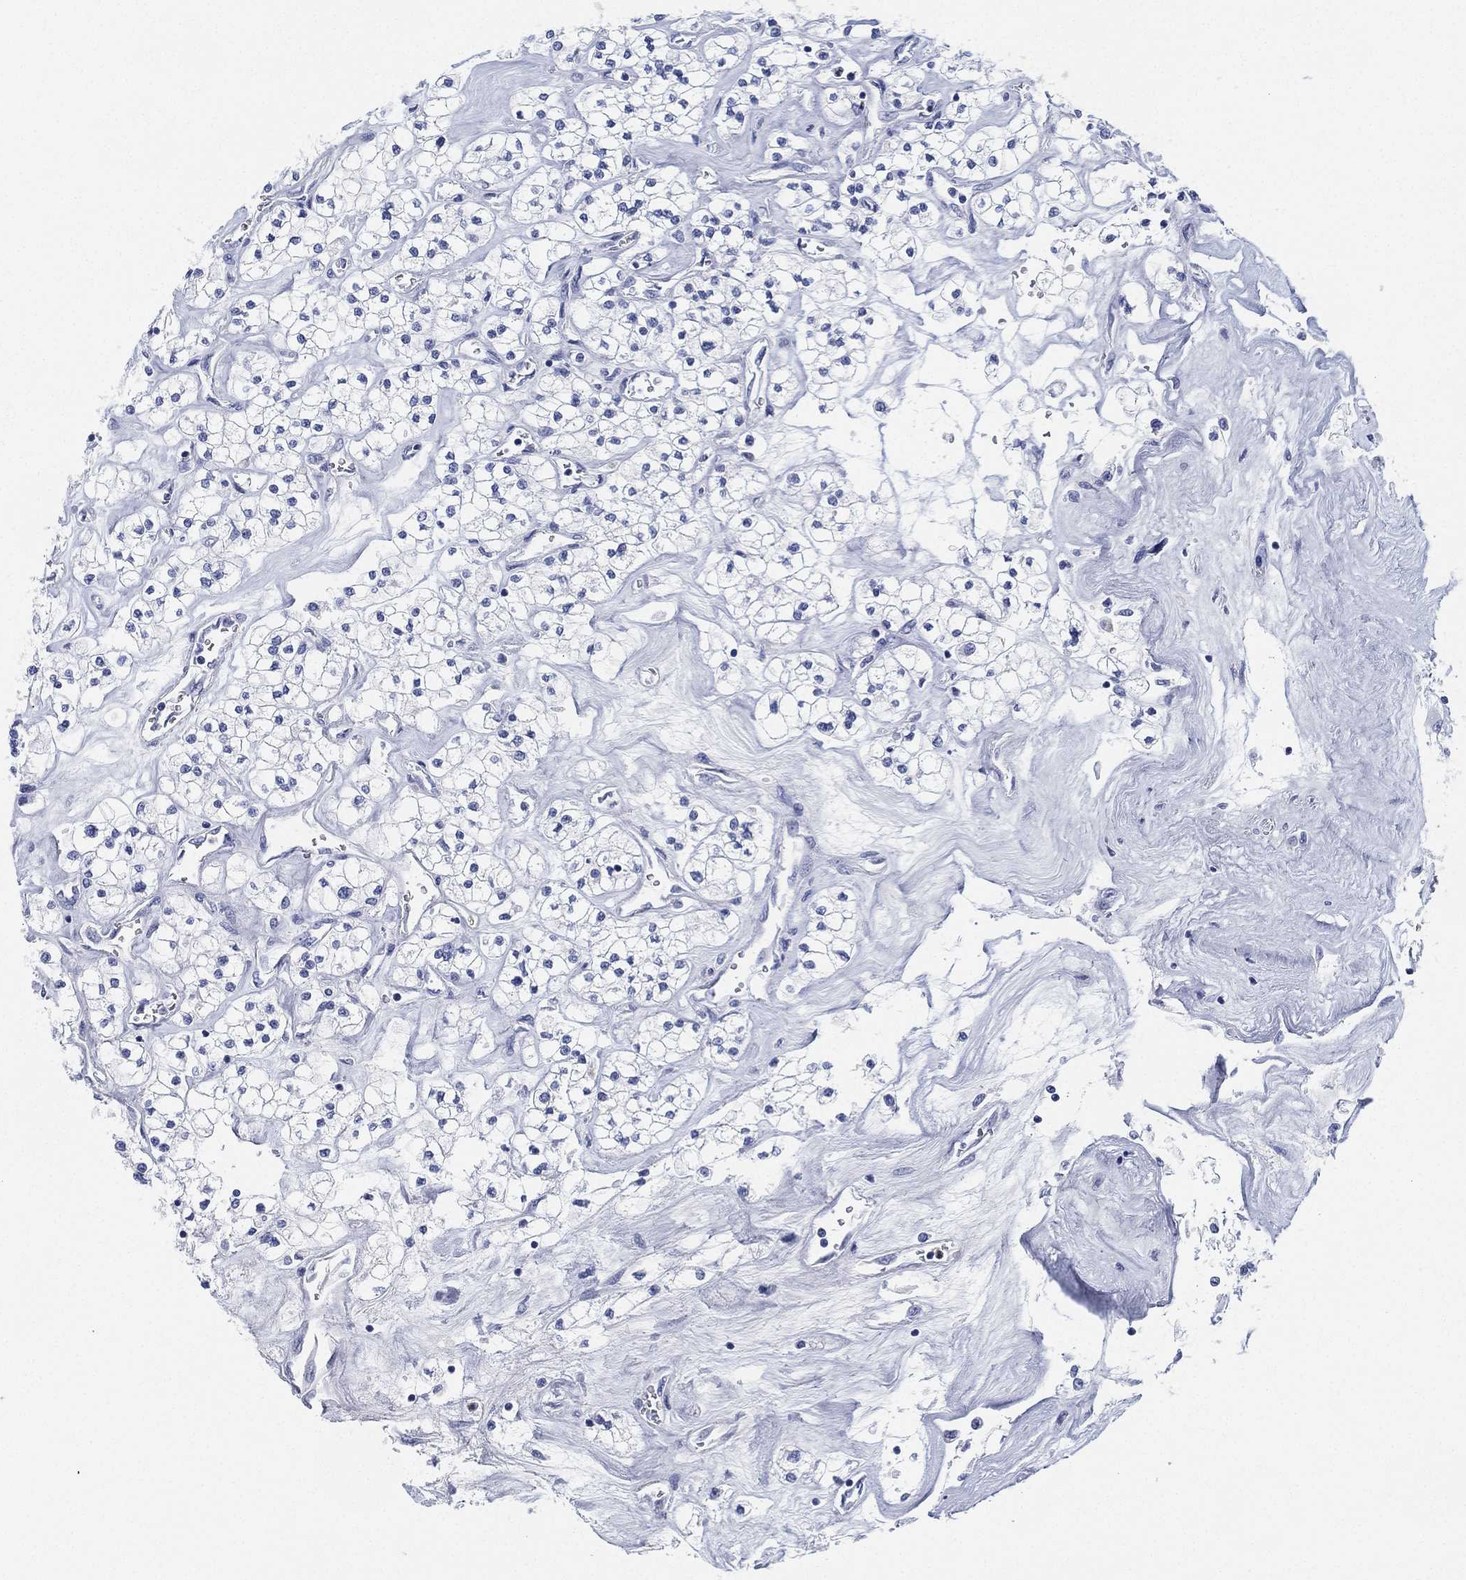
{"staining": {"intensity": "negative", "quantity": "none", "location": "none"}, "tissue": "renal cancer", "cell_type": "Tumor cells", "image_type": "cancer", "snomed": [{"axis": "morphology", "description": "Adenocarcinoma, NOS"}, {"axis": "topography", "description": "Kidney"}], "caption": "Adenocarcinoma (renal) stained for a protein using immunohistochemistry demonstrates no expression tumor cells.", "gene": "DEFB121", "patient": {"sex": "male", "age": 80}}